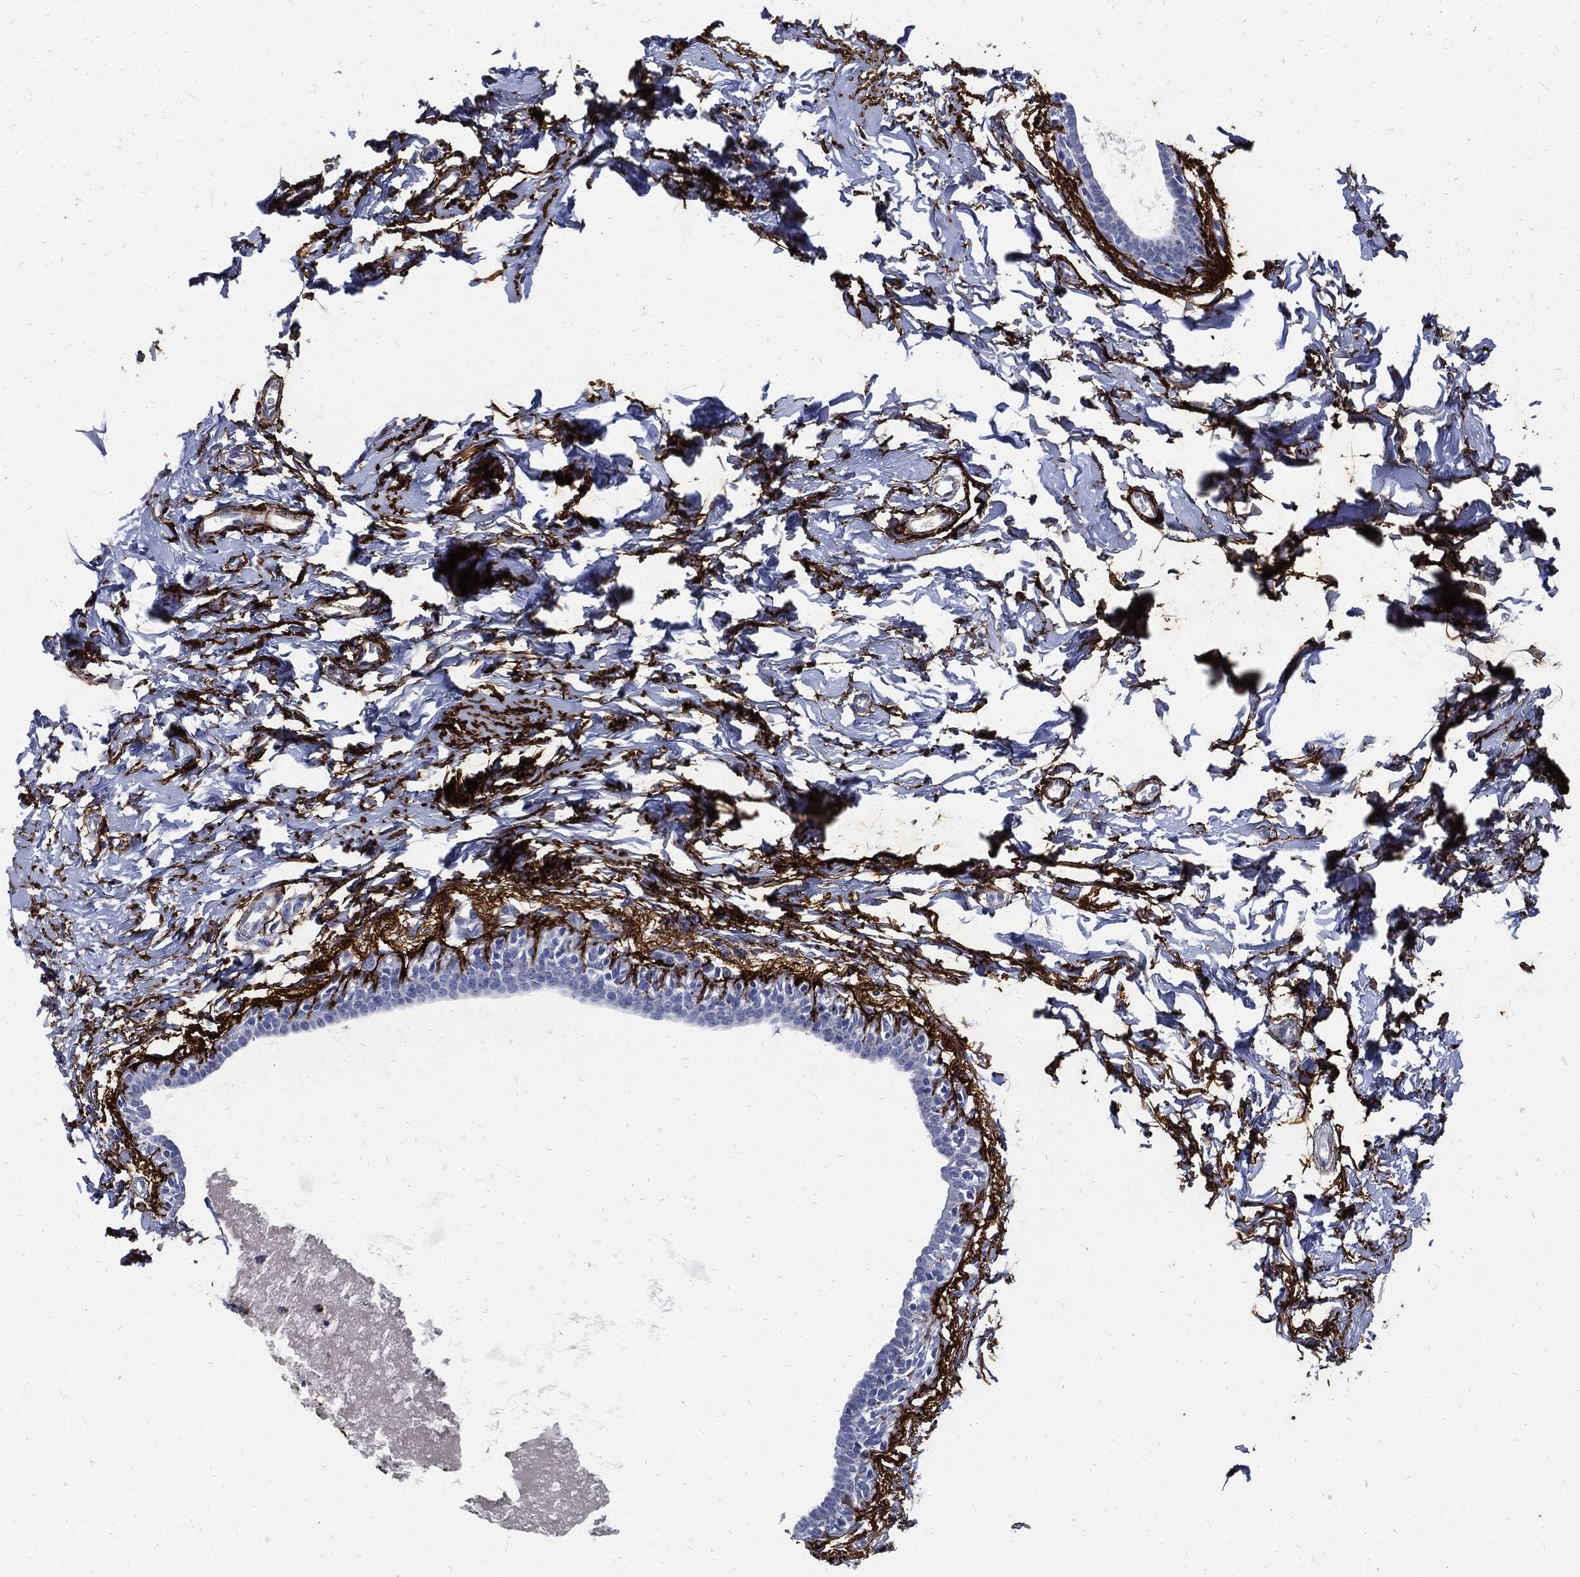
{"staining": {"intensity": "negative", "quantity": "none", "location": "none"}, "tissue": "breast", "cell_type": "Adipocytes", "image_type": "normal", "snomed": [{"axis": "morphology", "description": "Normal tissue, NOS"}, {"axis": "topography", "description": "Breast"}], "caption": "Breast was stained to show a protein in brown. There is no significant positivity in adipocytes. Nuclei are stained in blue.", "gene": "FBN1", "patient": {"sex": "female", "age": 37}}